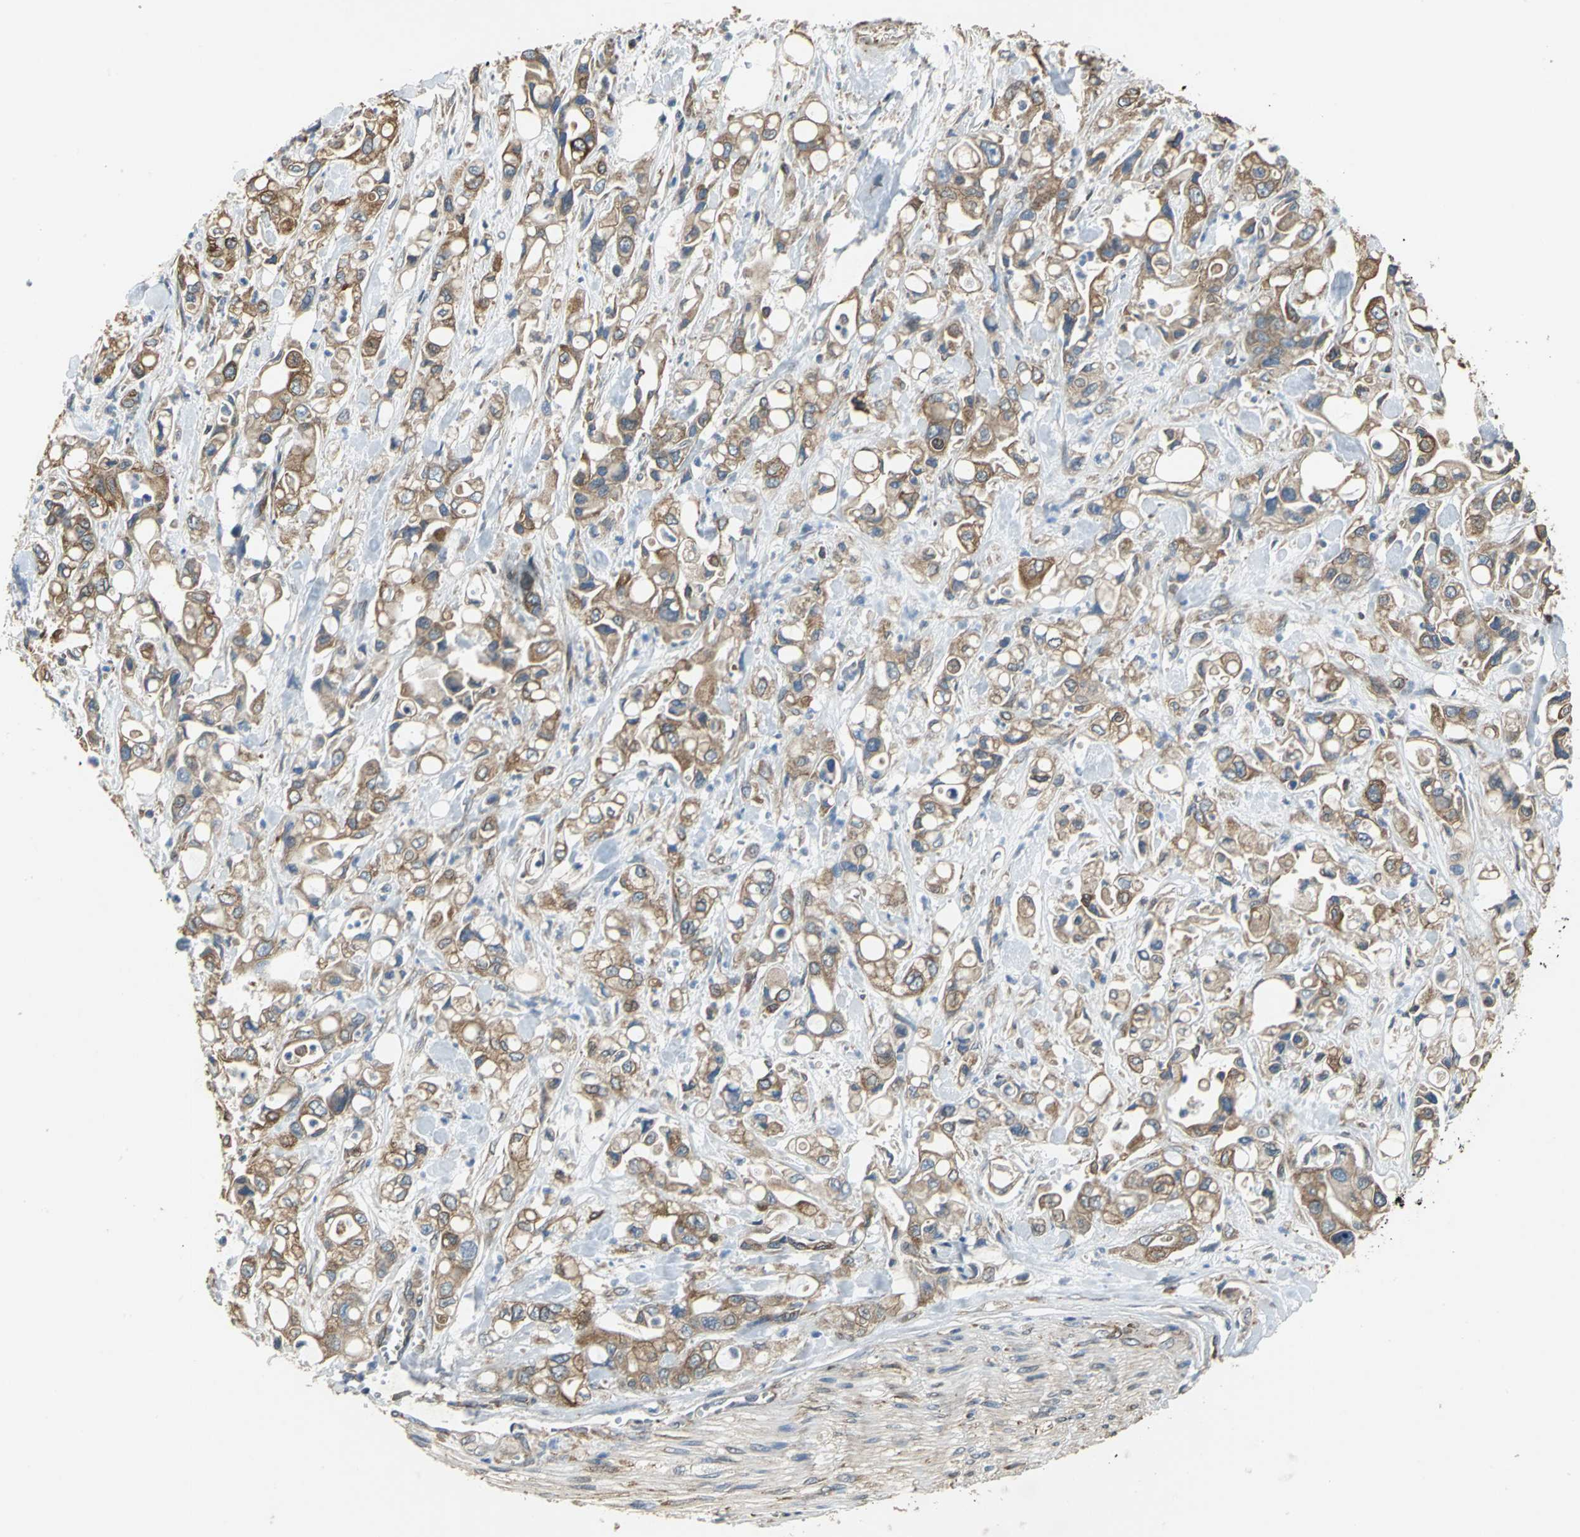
{"staining": {"intensity": "moderate", "quantity": "25%-75%", "location": "cytoplasmic/membranous"}, "tissue": "pancreatic cancer", "cell_type": "Tumor cells", "image_type": "cancer", "snomed": [{"axis": "morphology", "description": "Adenocarcinoma, NOS"}, {"axis": "topography", "description": "Pancreas"}], "caption": "Approximately 25%-75% of tumor cells in human pancreatic cancer (adenocarcinoma) demonstrate moderate cytoplasmic/membranous protein staining as visualized by brown immunohistochemical staining.", "gene": "SYVN1", "patient": {"sex": "male", "age": 70}}